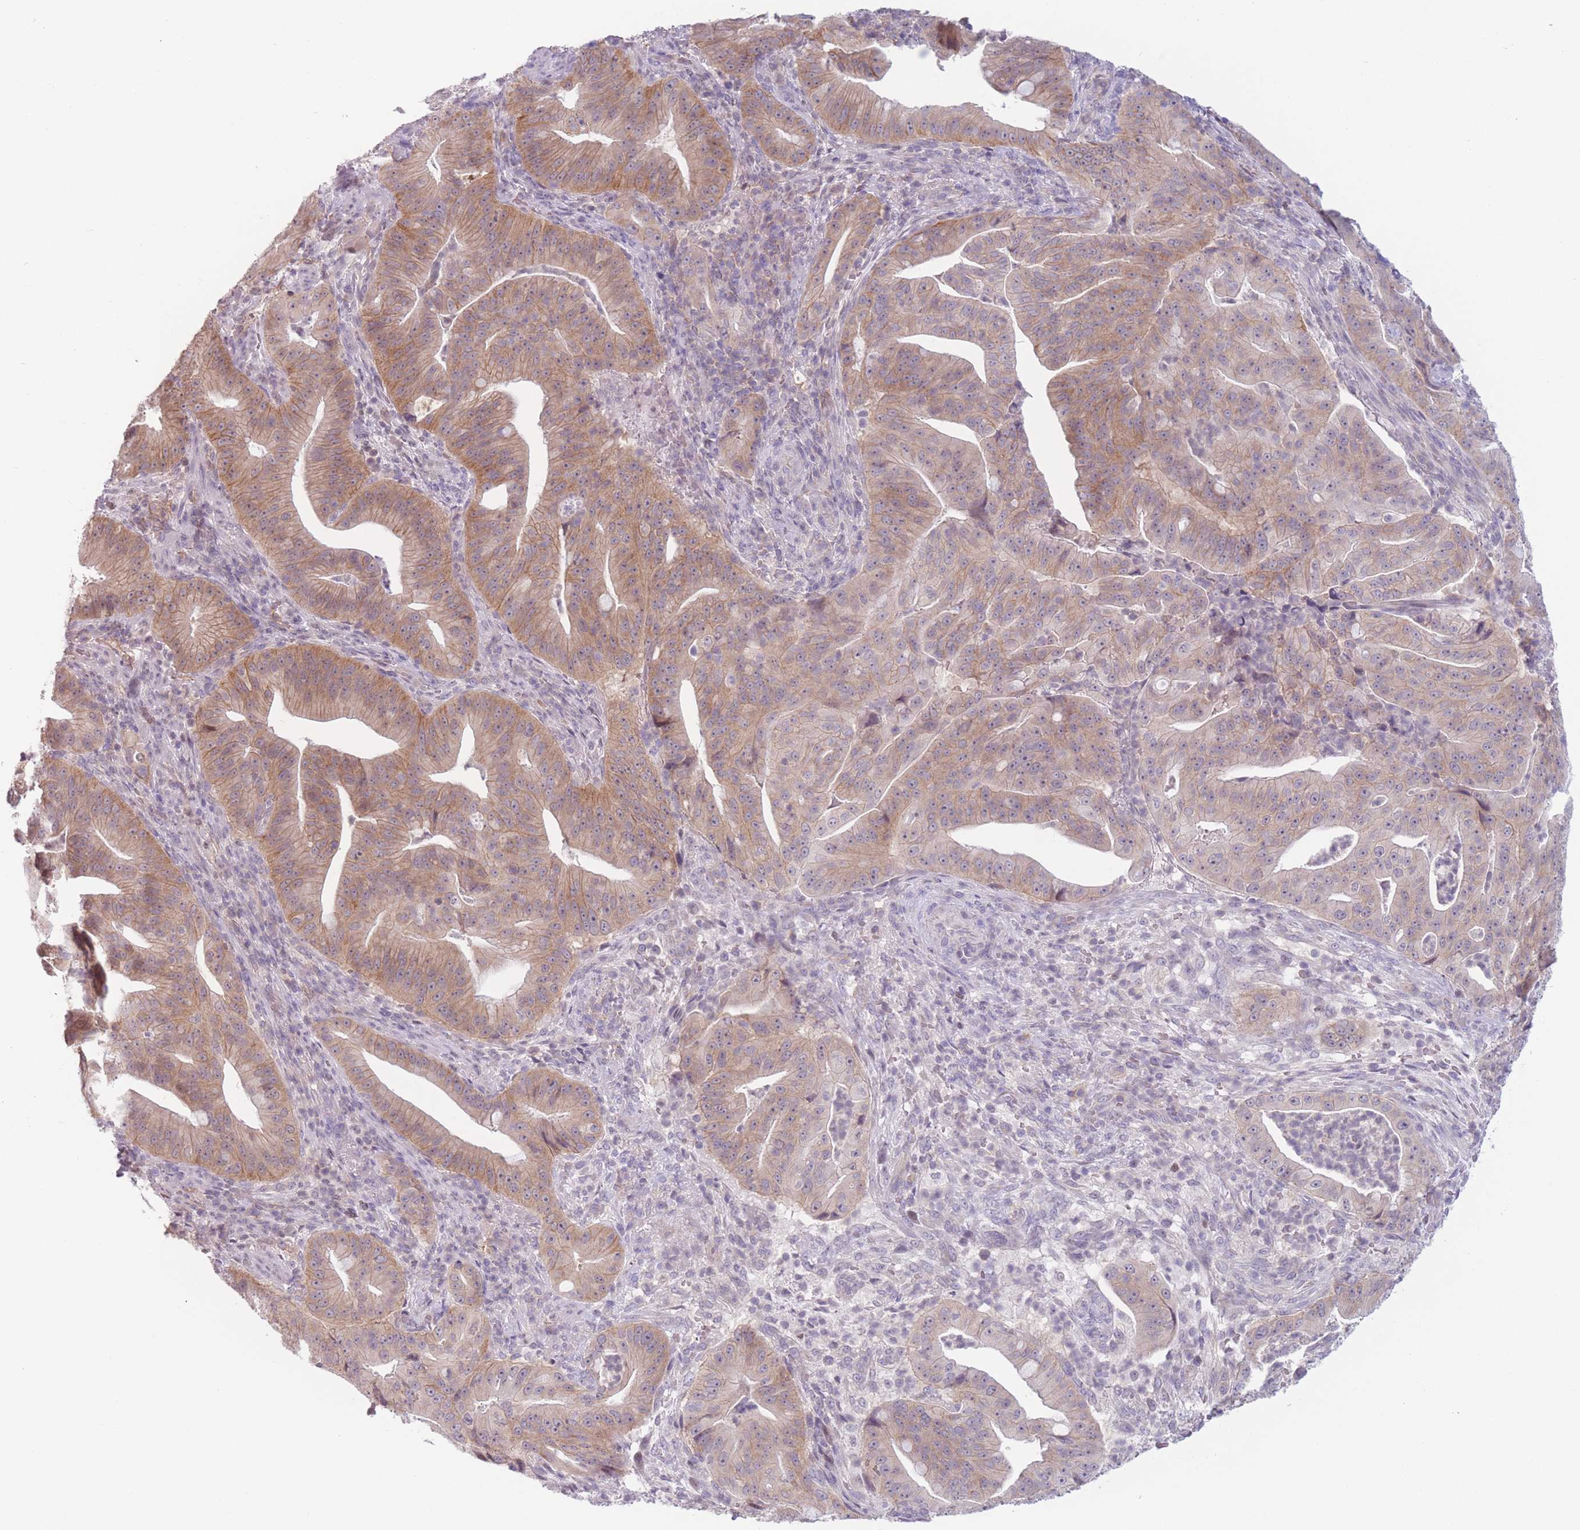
{"staining": {"intensity": "moderate", "quantity": "25%-75%", "location": "cytoplasmic/membranous"}, "tissue": "pancreatic cancer", "cell_type": "Tumor cells", "image_type": "cancer", "snomed": [{"axis": "morphology", "description": "Adenocarcinoma, NOS"}, {"axis": "topography", "description": "Pancreas"}], "caption": "Tumor cells show moderate cytoplasmic/membranous positivity in approximately 25%-75% of cells in pancreatic cancer (adenocarcinoma).", "gene": "ZNF439", "patient": {"sex": "male", "age": 71}}